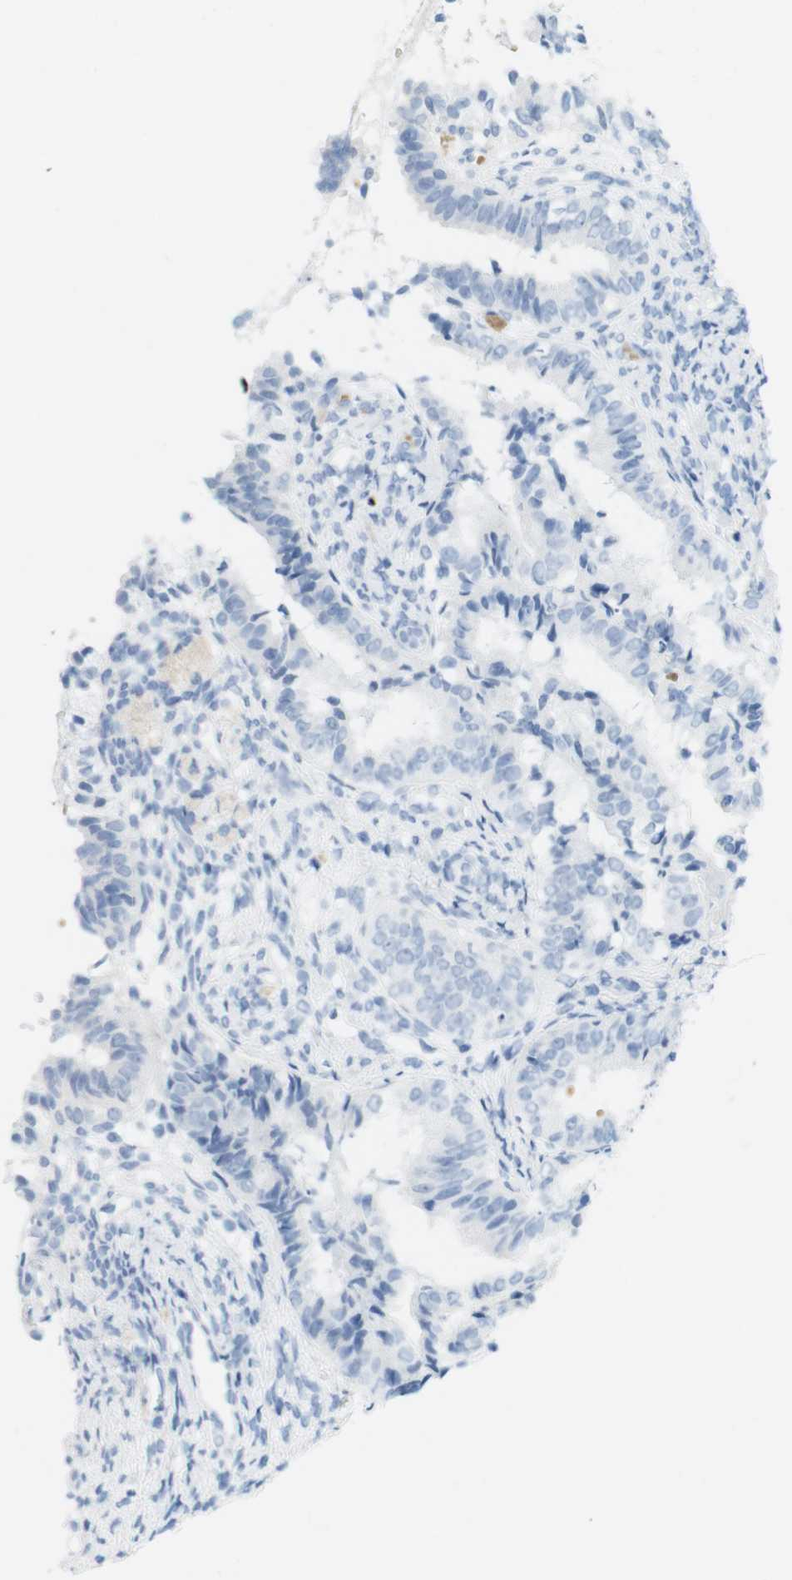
{"staining": {"intensity": "negative", "quantity": "none", "location": "none"}, "tissue": "endometrial cancer", "cell_type": "Tumor cells", "image_type": "cancer", "snomed": [{"axis": "morphology", "description": "Adenocarcinoma, NOS"}, {"axis": "topography", "description": "Endometrium"}], "caption": "Tumor cells are negative for brown protein staining in endometrial adenocarcinoma. (Stains: DAB (3,3'-diaminobenzidine) immunohistochemistry (IHC) with hematoxylin counter stain, Microscopy: brightfield microscopy at high magnification).", "gene": "TNNT2", "patient": {"sex": "female", "age": 63}}